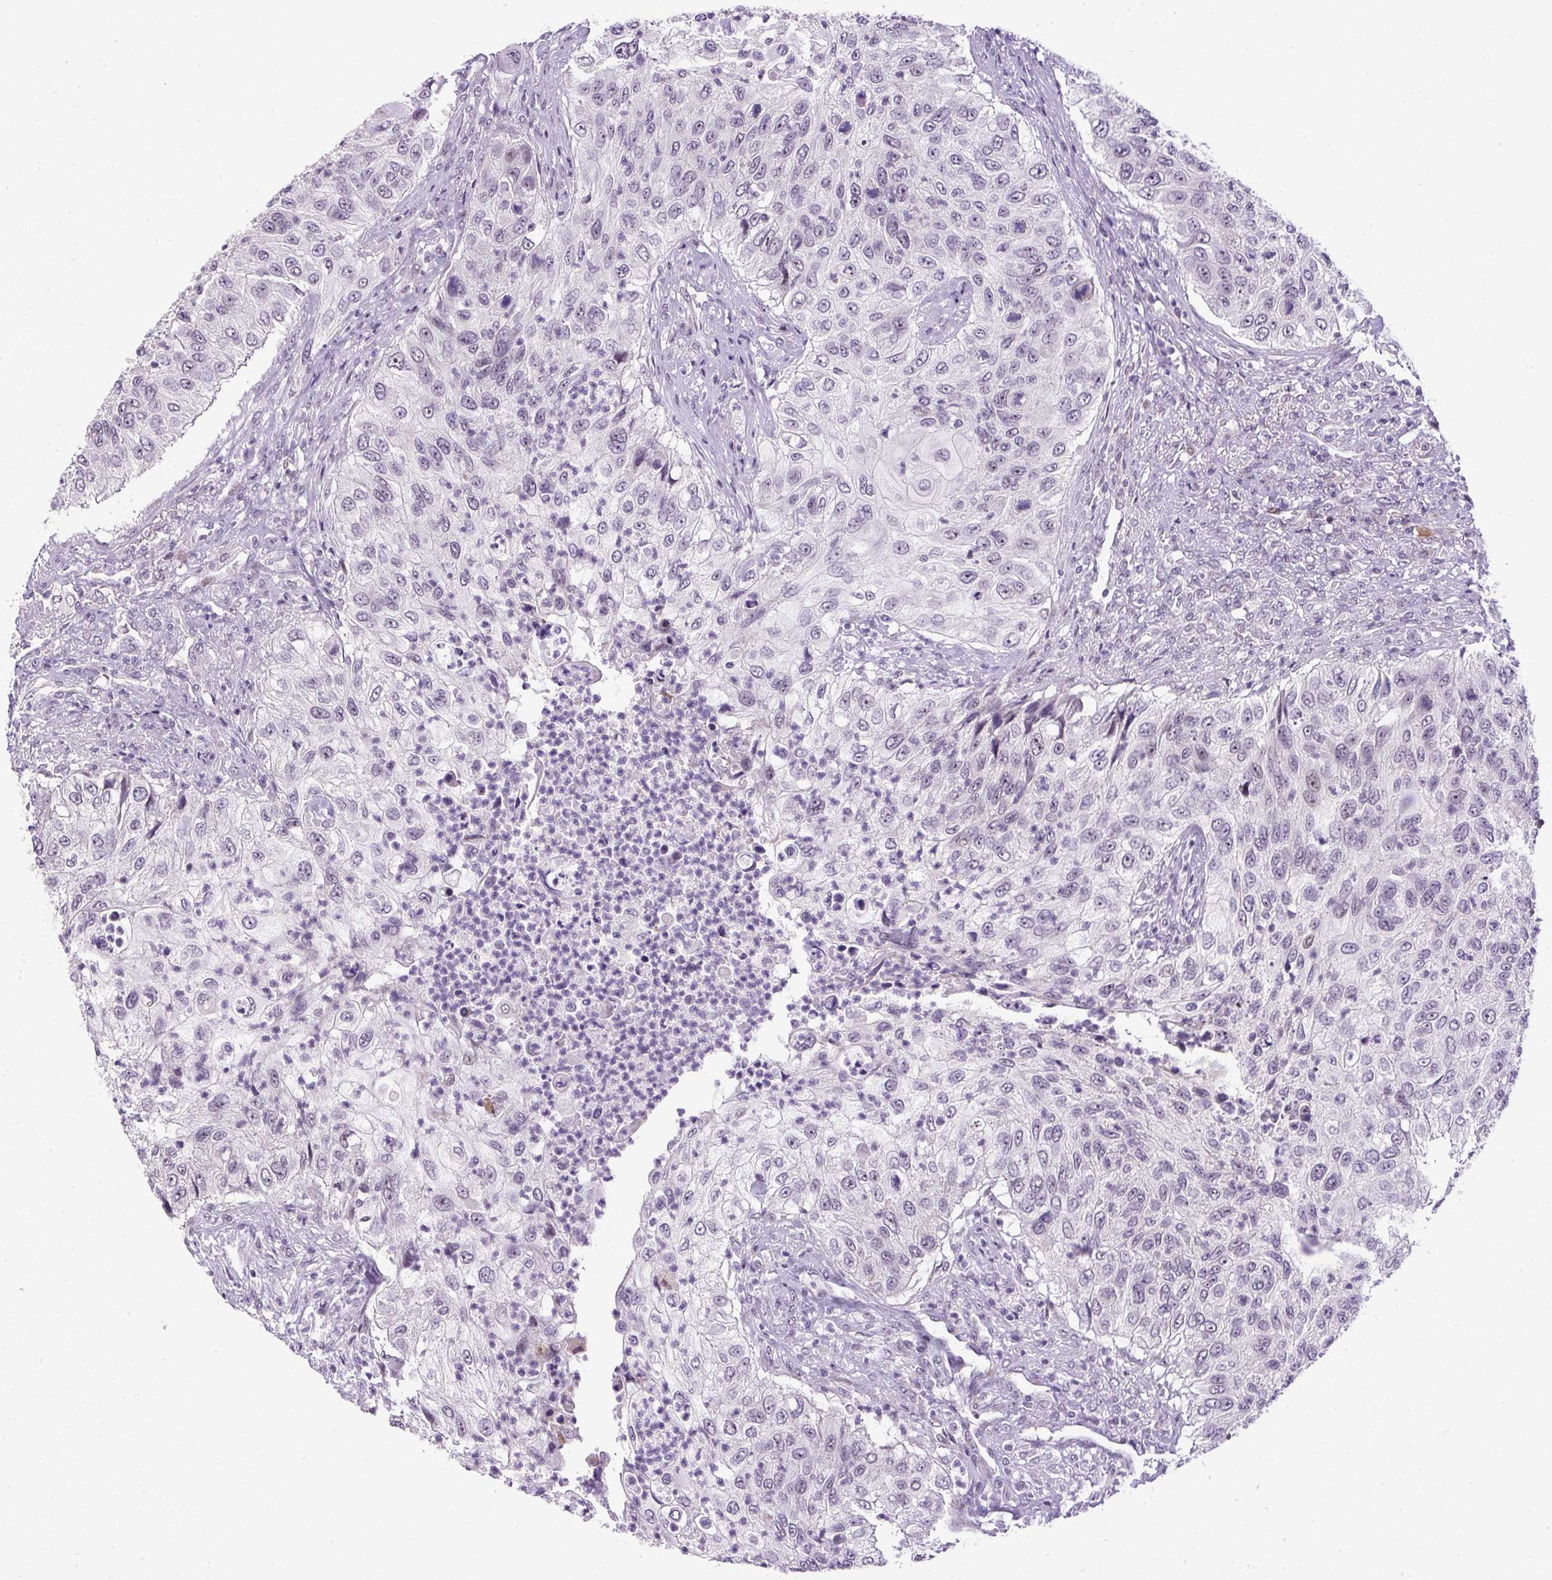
{"staining": {"intensity": "negative", "quantity": "none", "location": "none"}, "tissue": "urothelial cancer", "cell_type": "Tumor cells", "image_type": "cancer", "snomed": [{"axis": "morphology", "description": "Urothelial carcinoma, High grade"}, {"axis": "topography", "description": "Urinary bladder"}], "caption": "A high-resolution photomicrograph shows immunohistochemistry (IHC) staining of urothelial carcinoma (high-grade), which exhibits no significant positivity in tumor cells. Brightfield microscopy of immunohistochemistry (IHC) stained with DAB (3,3'-diaminobenzidine) (brown) and hematoxylin (blue), captured at high magnification.", "gene": "ARHGEF18", "patient": {"sex": "female", "age": 60}}